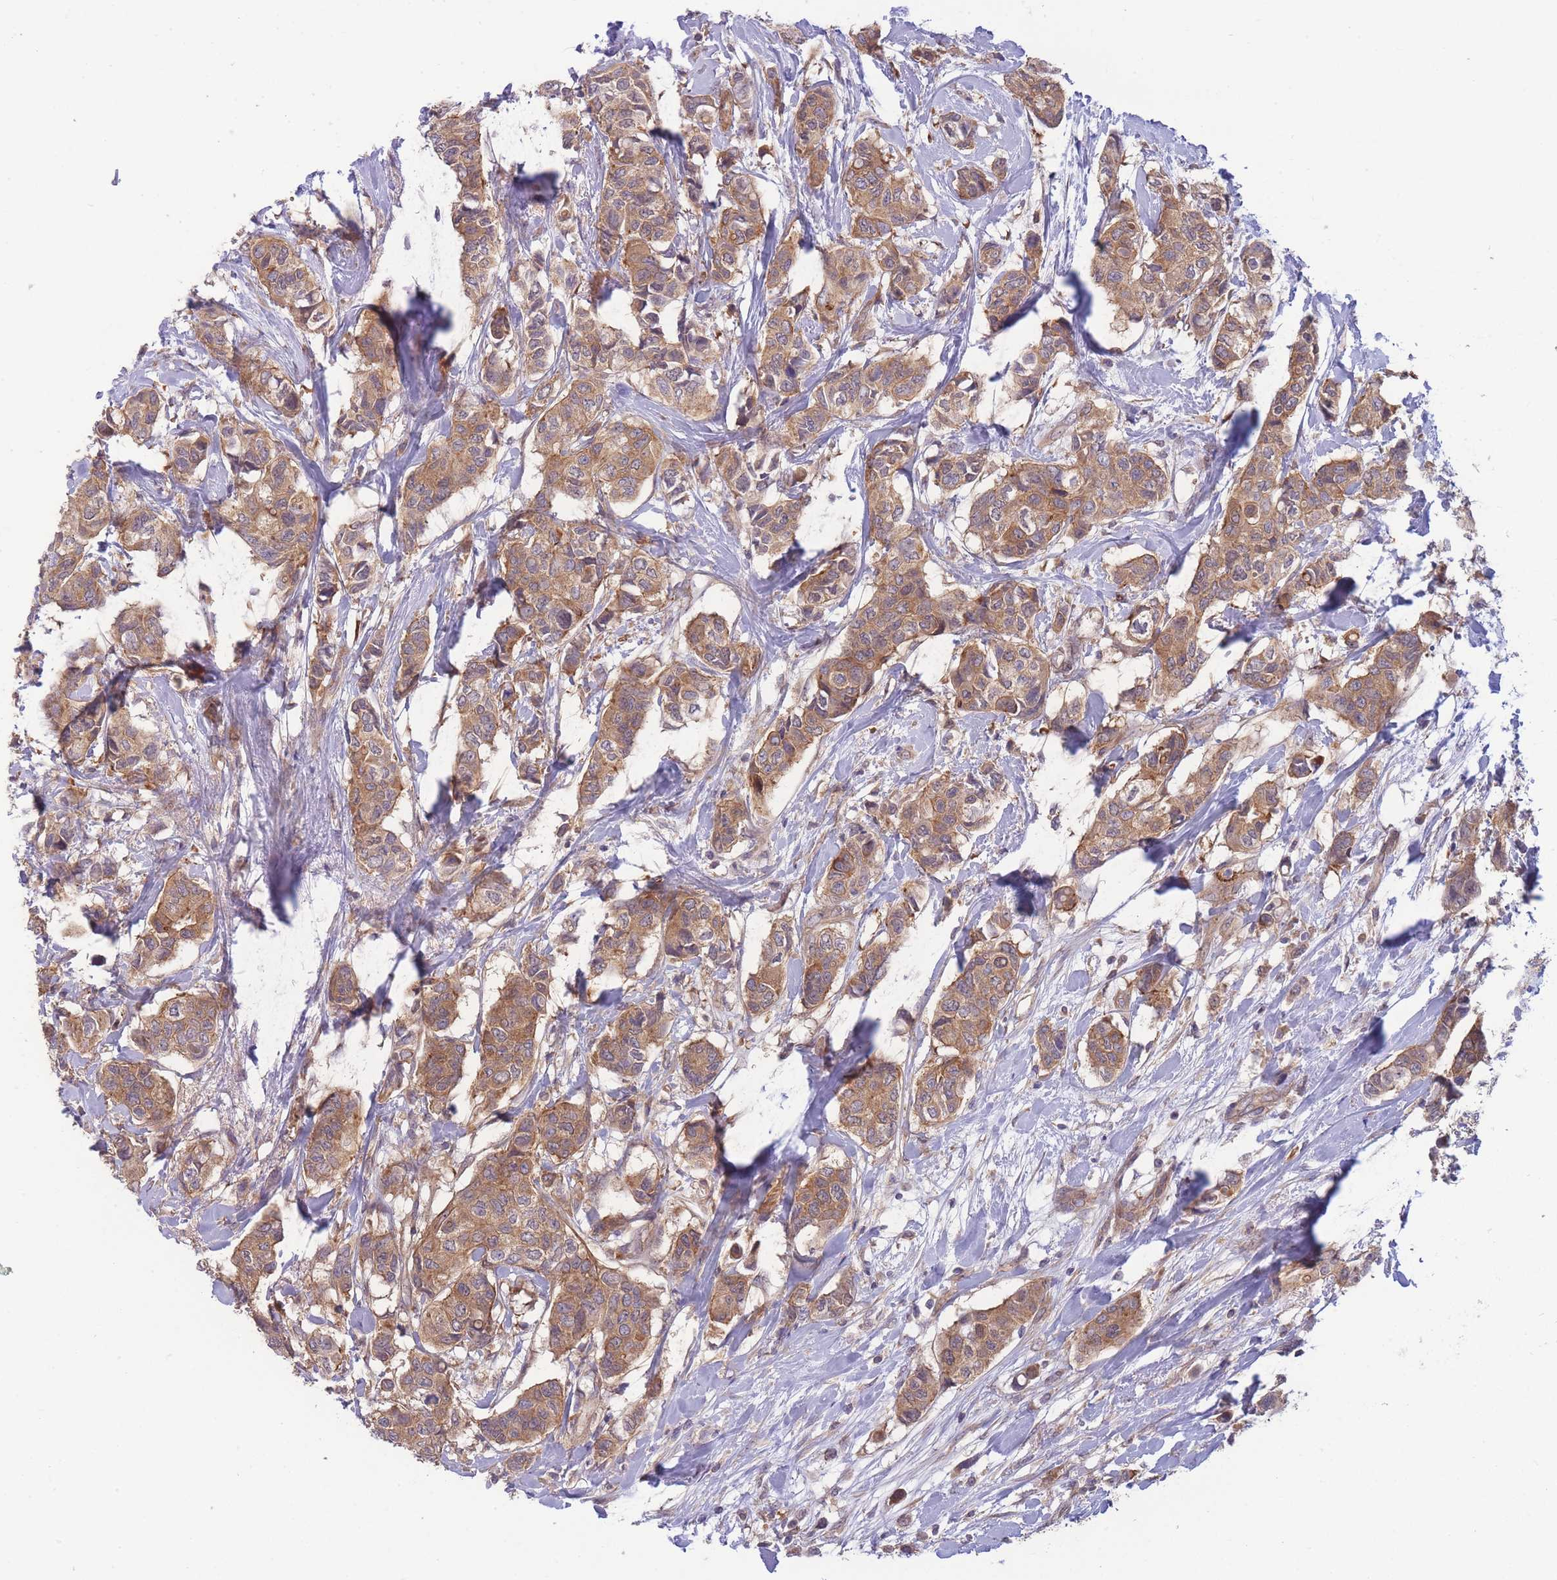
{"staining": {"intensity": "moderate", "quantity": ">75%", "location": "cytoplasmic/membranous"}, "tissue": "breast cancer", "cell_type": "Tumor cells", "image_type": "cancer", "snomed": [{"axis": "morphology", "description": "Lobular carcinoma"}, {"axis": "topography", "description": "Breast"}], "caption": "A medium amount of moderate cytoplasmic/membranous positivity is present in about >75% of tumor cells in breast lobular carcinoma tissue.", "gene": "PFDN6", "patient": {"sex": "female", "age": 51}}